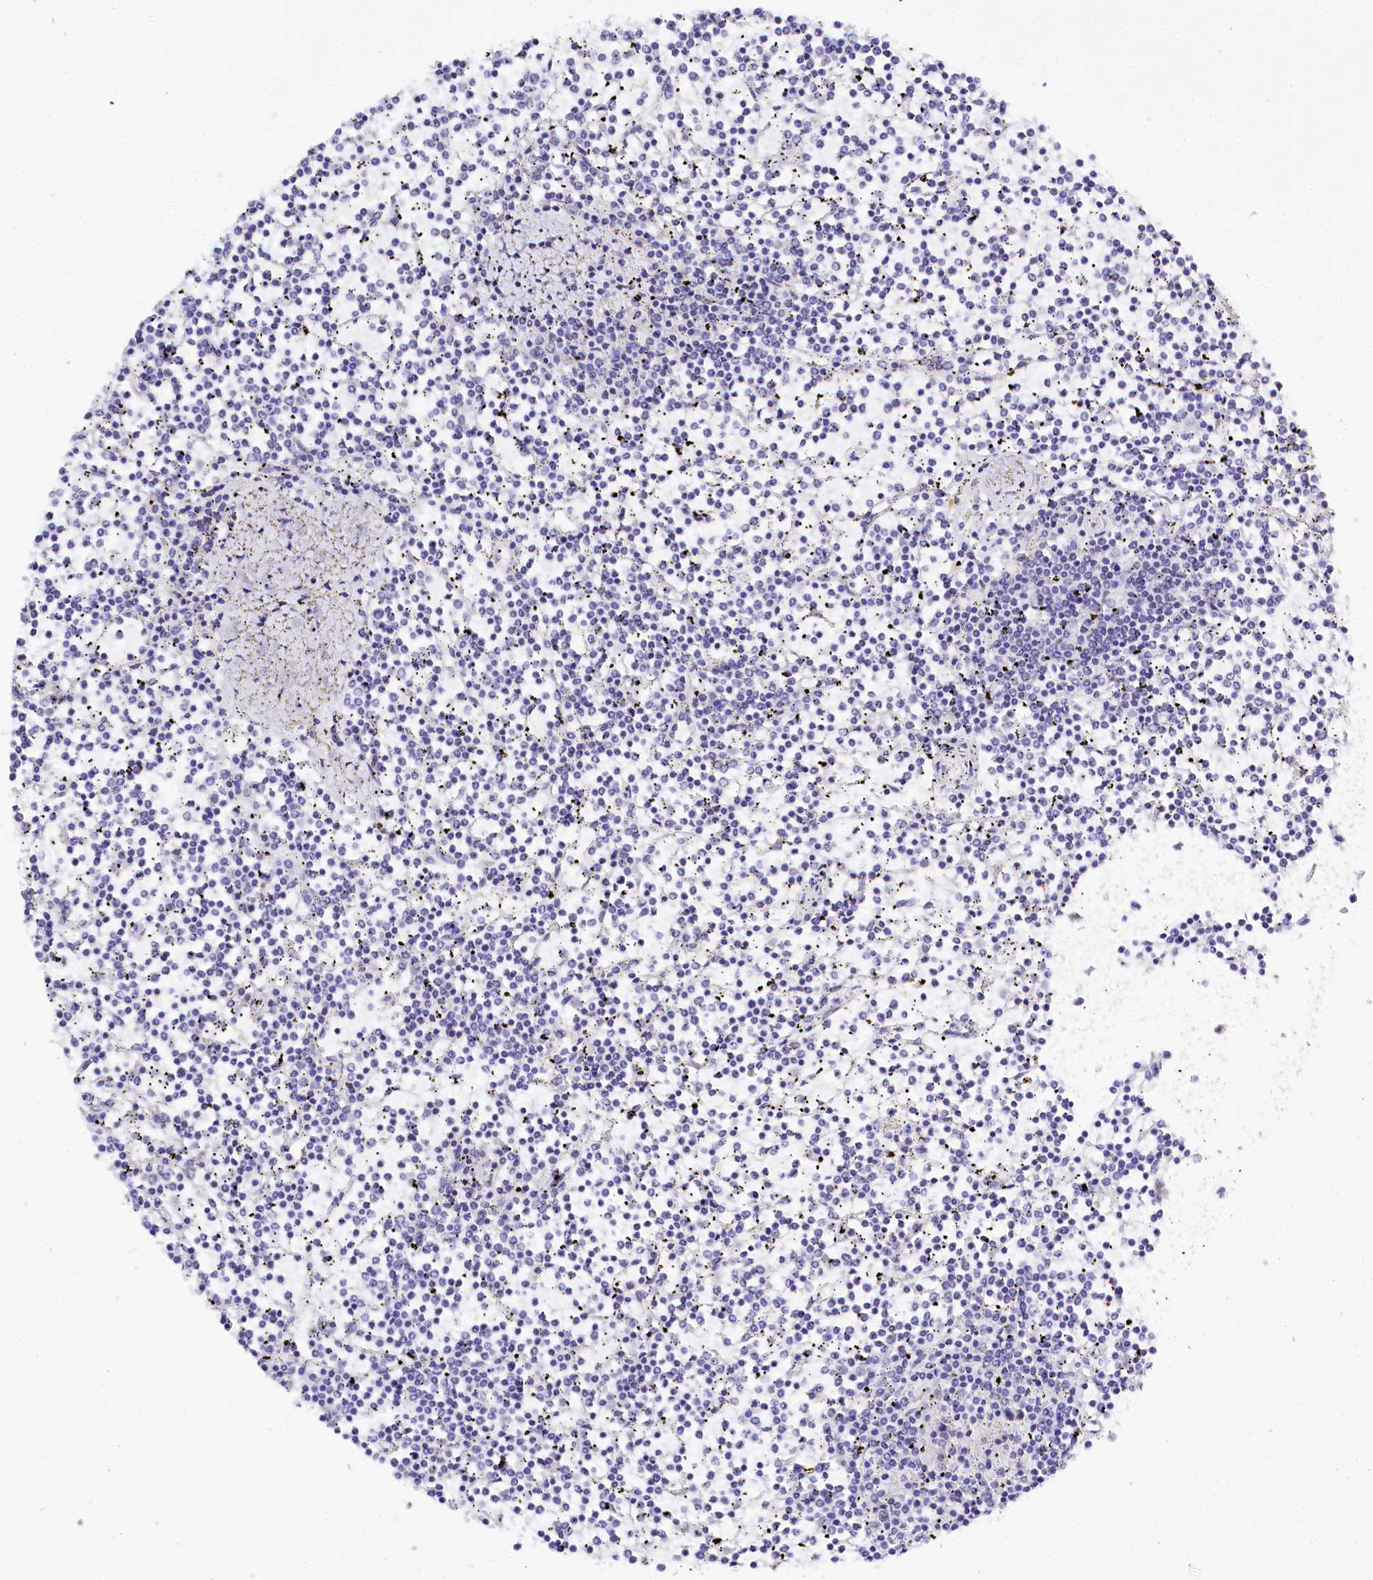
{"staining": {"intensity": "negative", "quantity": "none", "location": "none"}, "tissue": "lymphoma", "cell_type": "Tumor cells", "image_type": "cancer", "snomed": [{"axis": "morphology", "description": "Malignant lymphoma, non-Hodgkin's type, Low grade"}, {"axis": "topography", "description": "Spleen"}], "caption": "Immunohistochemistry image of neoplastic tissue: lymphoma stained with DAB (3,3'-diaminobenzidine) shows no significant protein staining in tumor cells. (DAB (3,3'-diaminobenzidine) immunohistochemistry visualized using brightfield microscopy, high magnification).", "gene": "SPATS2", "patient": {"sex": "female", "age": 19}}